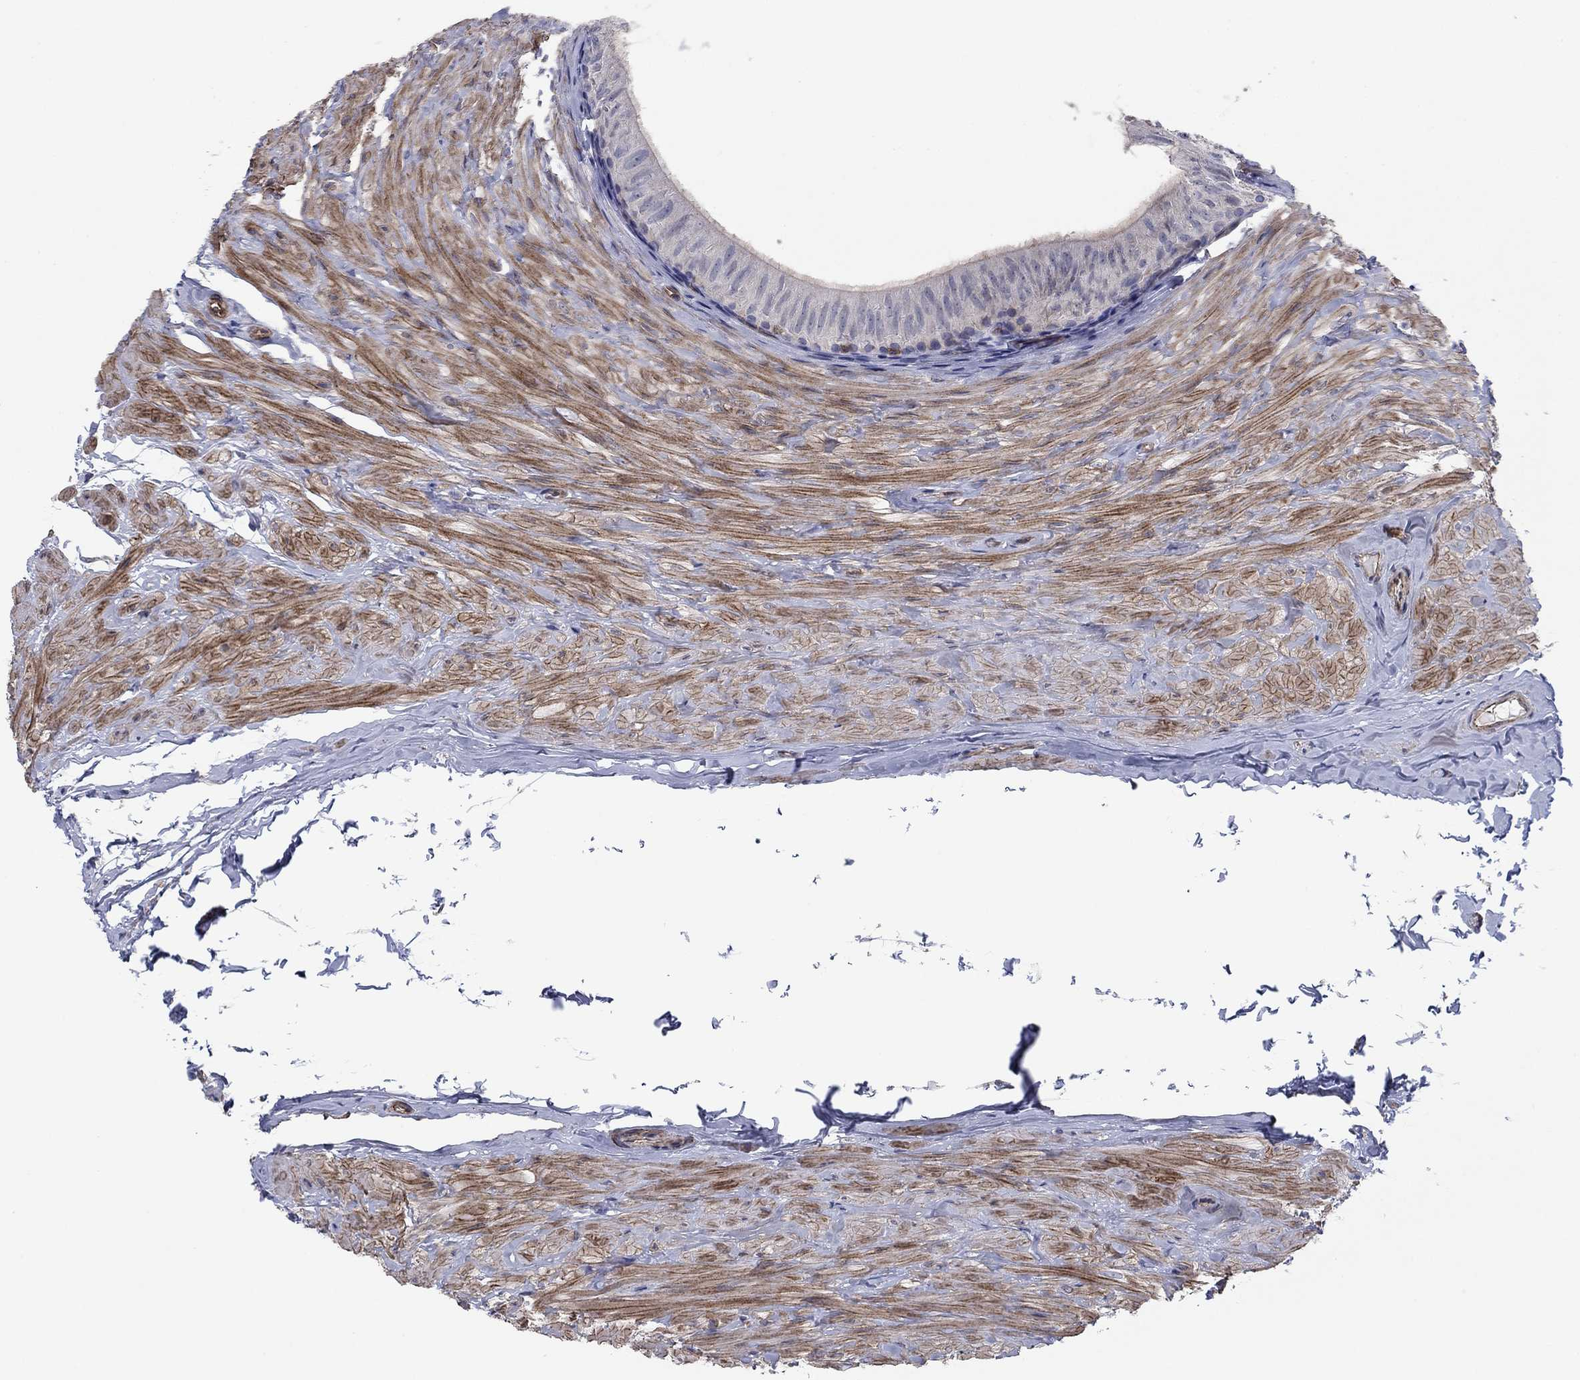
{"staining": {"intensity": "negative", "quantity": "none", "location": "none"}, "tissue": "epididymis", "cell_type": "Glandular cells", "image_type": "normal", "snomed": [{"axis": "morphology", "description": "Normal tissue, NOS"}, {"axis": "topography", "description": "Epididymis"}], "caption": "This is a histopathology image of immunohistochemistry (IHC) staining of unremarkable epididymis, which shows no staining in glandular cells. (DAB IHC, high magnification).", "gene": "PSD4", "patient": {"sex": "male", "age": 32}}